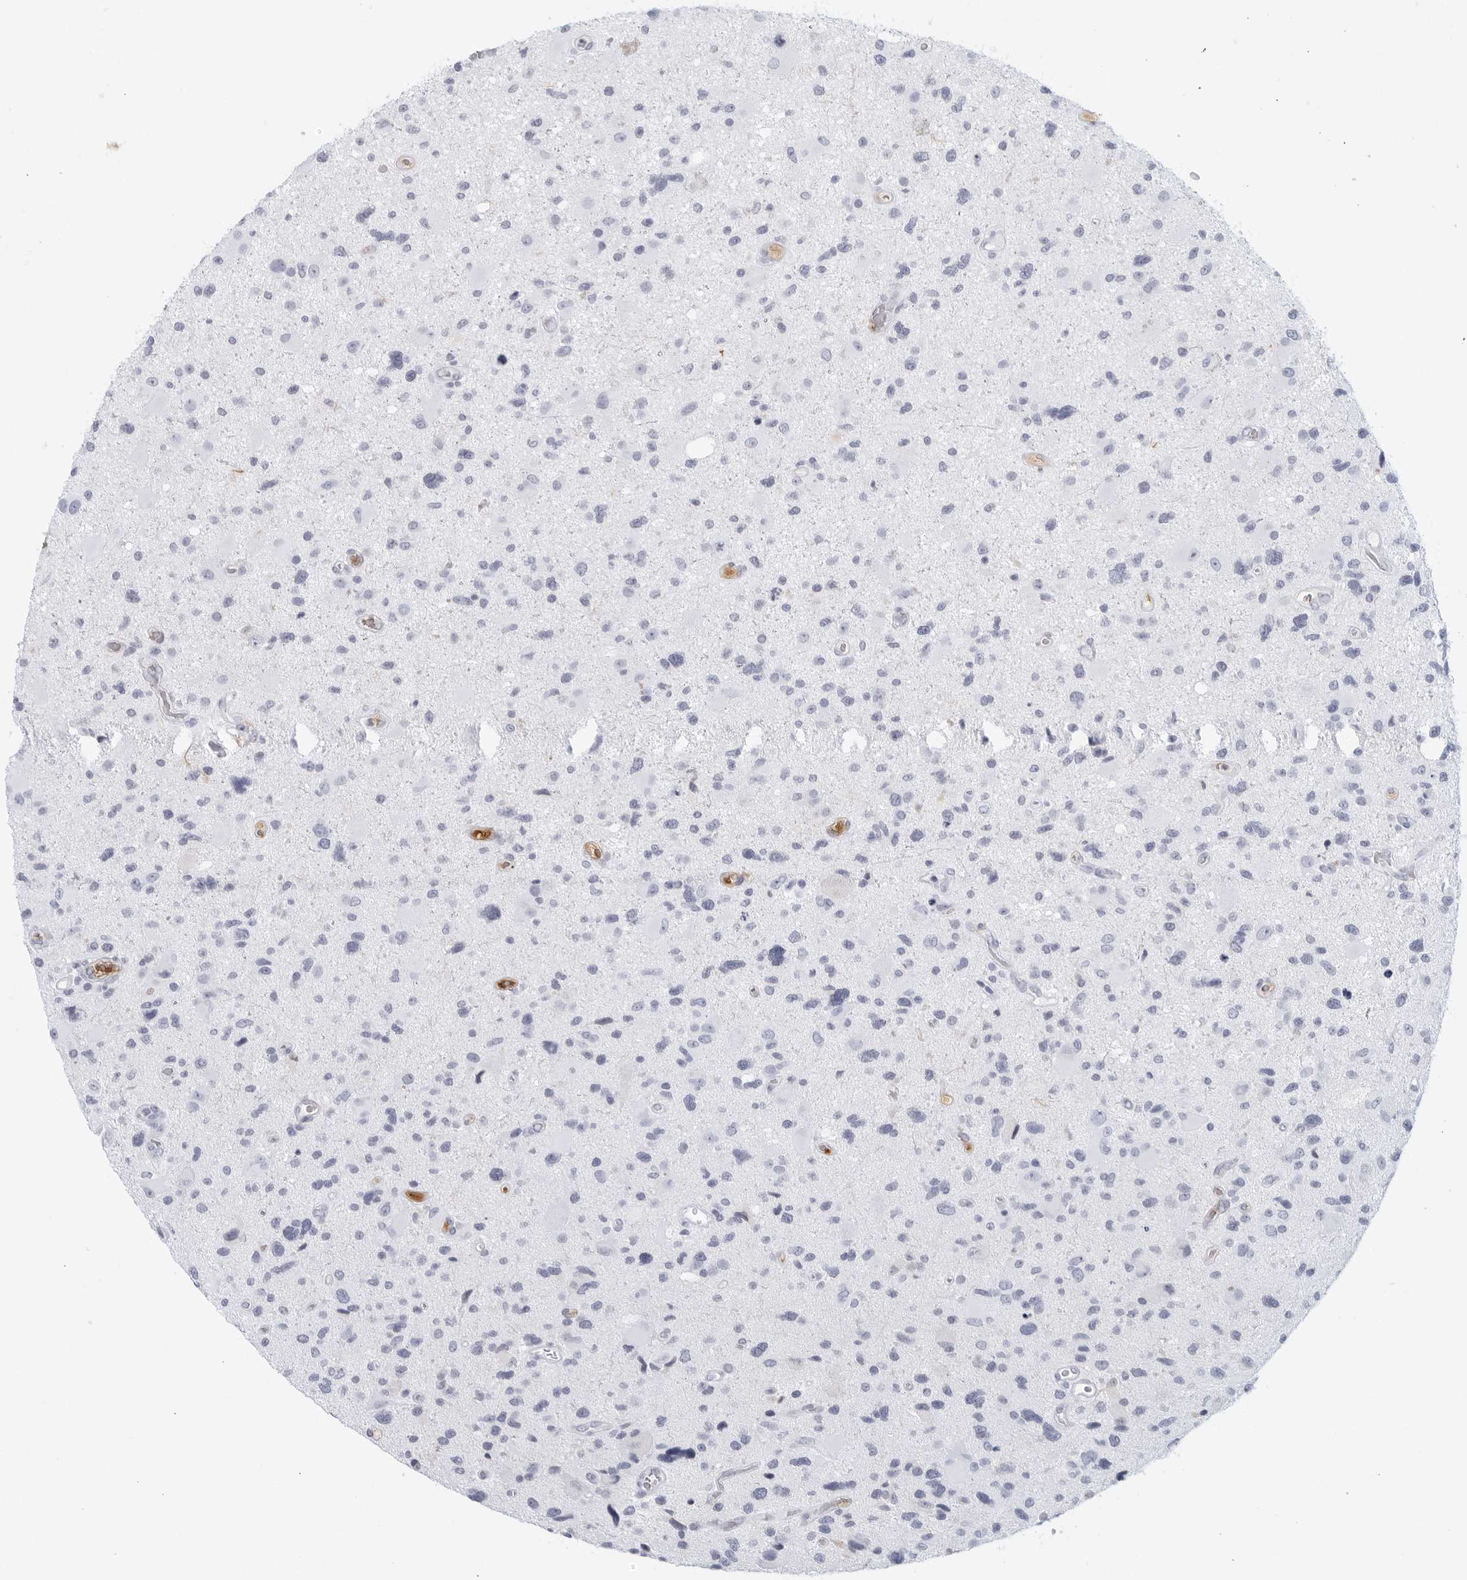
{"staining": {"intensity": "negative", "quantity": "none", "location": "none"}, "tissue": "glioma", "cell_type": "Tumor cells", "image_type": "cancer", "snomed": [{"axis": "morphology", "description": "Glioma, malignant, High grade"}, {"axis": "topography", "description": "Brain"}], "caption": "DAB (3,3'-diaminobenzidine) immunohistochemical staining of glioma shows no significant staining in tumor cells.", "gene": "FGG", "patient": {"sex": "male", "age": 33}}